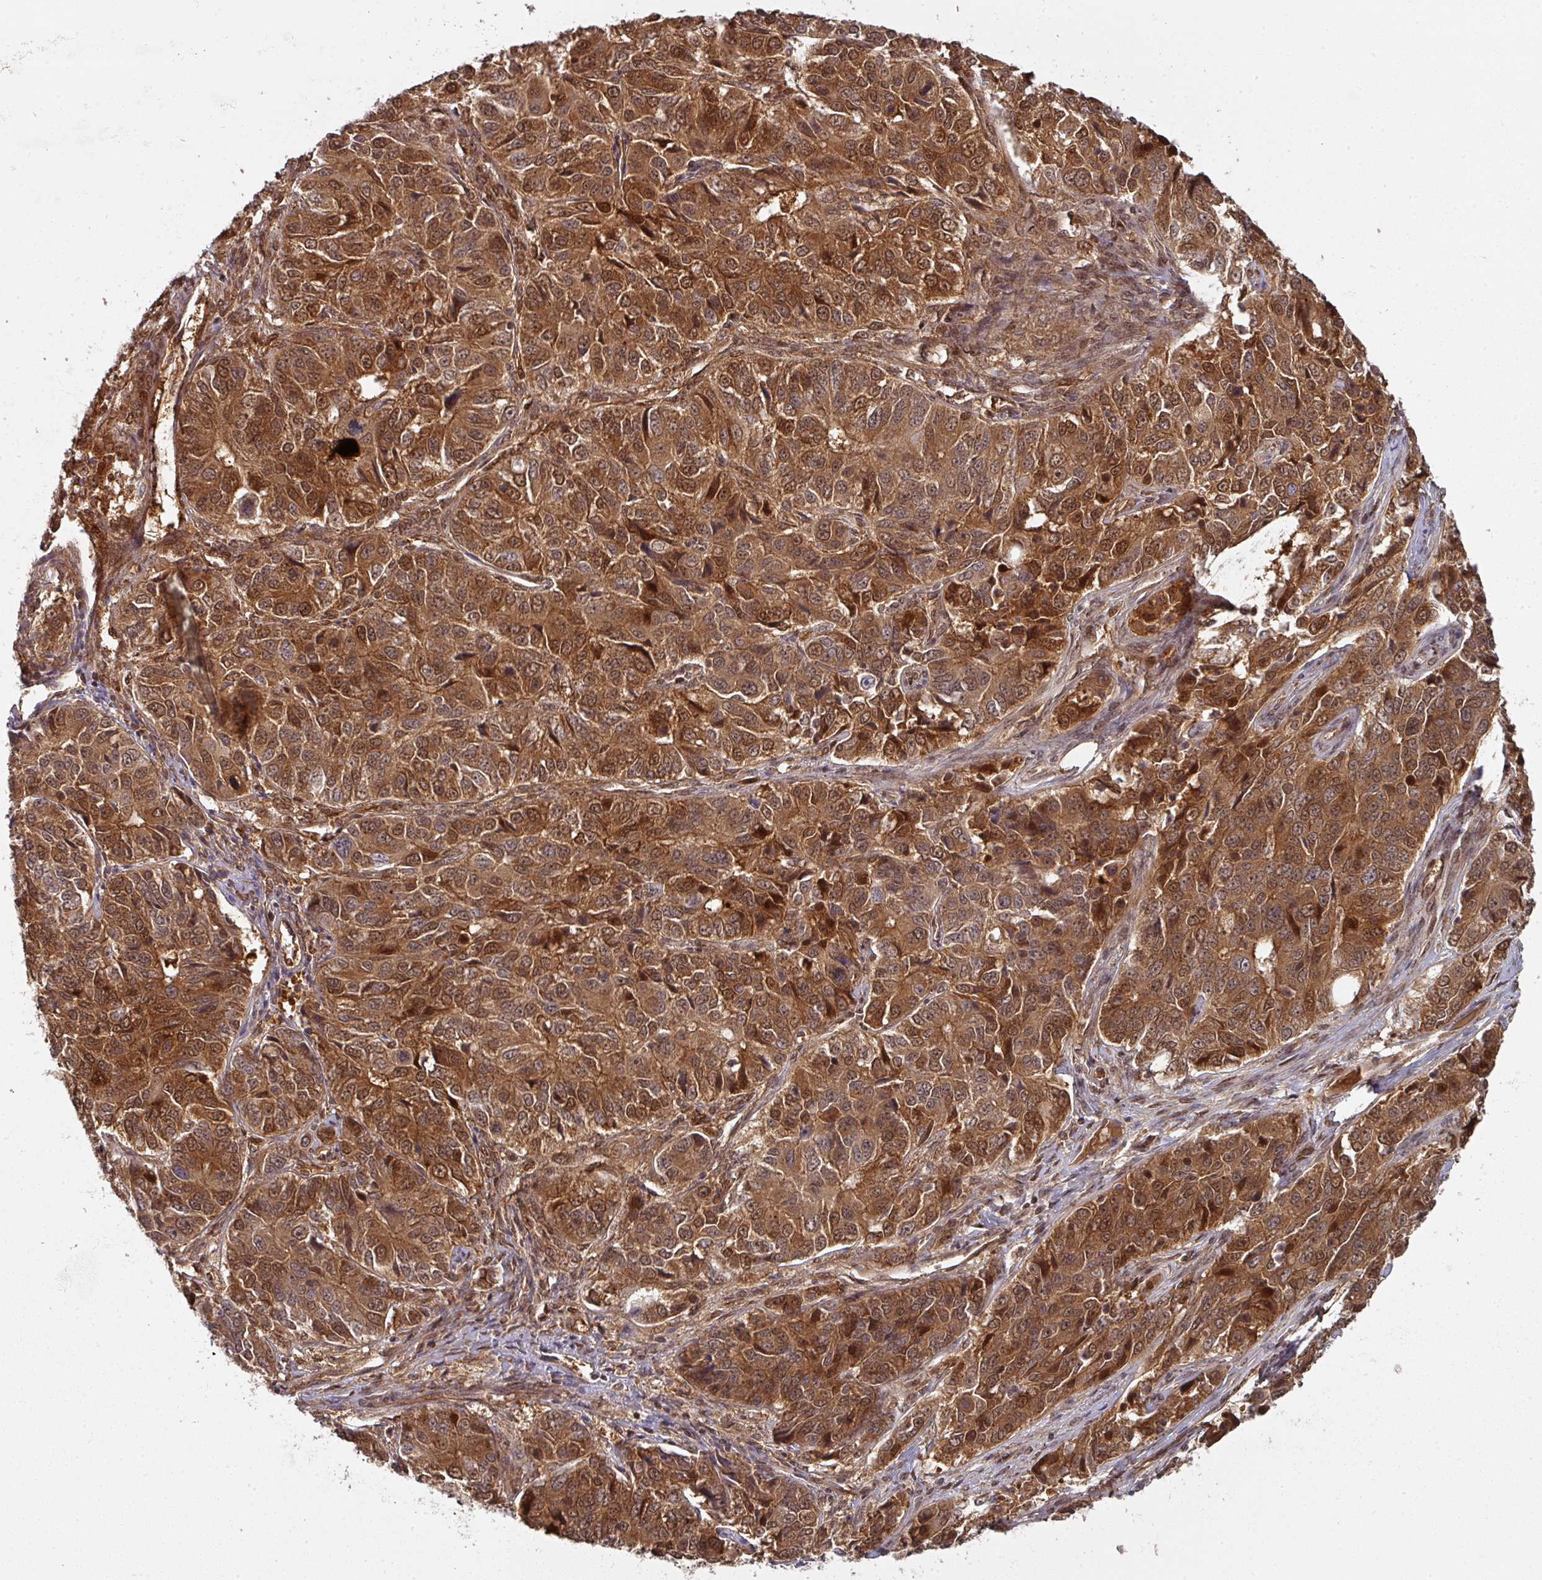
{"staining": {"intensity": "strong", "quantity": ">75%", "location": "cytoplasmic/membranous,nuclear"}, "tissue": "ovarian cancer", "cell_type": "Tumor cells", "image_type": "cancer", "snomed": [{"axis": "morphology", "description": "Carcinoma, endometroid"}, {"axis": "topography", "description": "Ovary"}], "caption": "IHC image of neoplastic tissue: human endometroid carcinoma (ovarian) stained using immunohistochemistry (IHC) reveals high levels of strong protein expression localized specifically in the cytoplasmic/membranous and nuclear of tumor cells, appearing as a cytoplasmic/membranous and nuclear brown color.", "gene": "EIF4EBP2", "patient": {"sex": "female", "age": 51}}